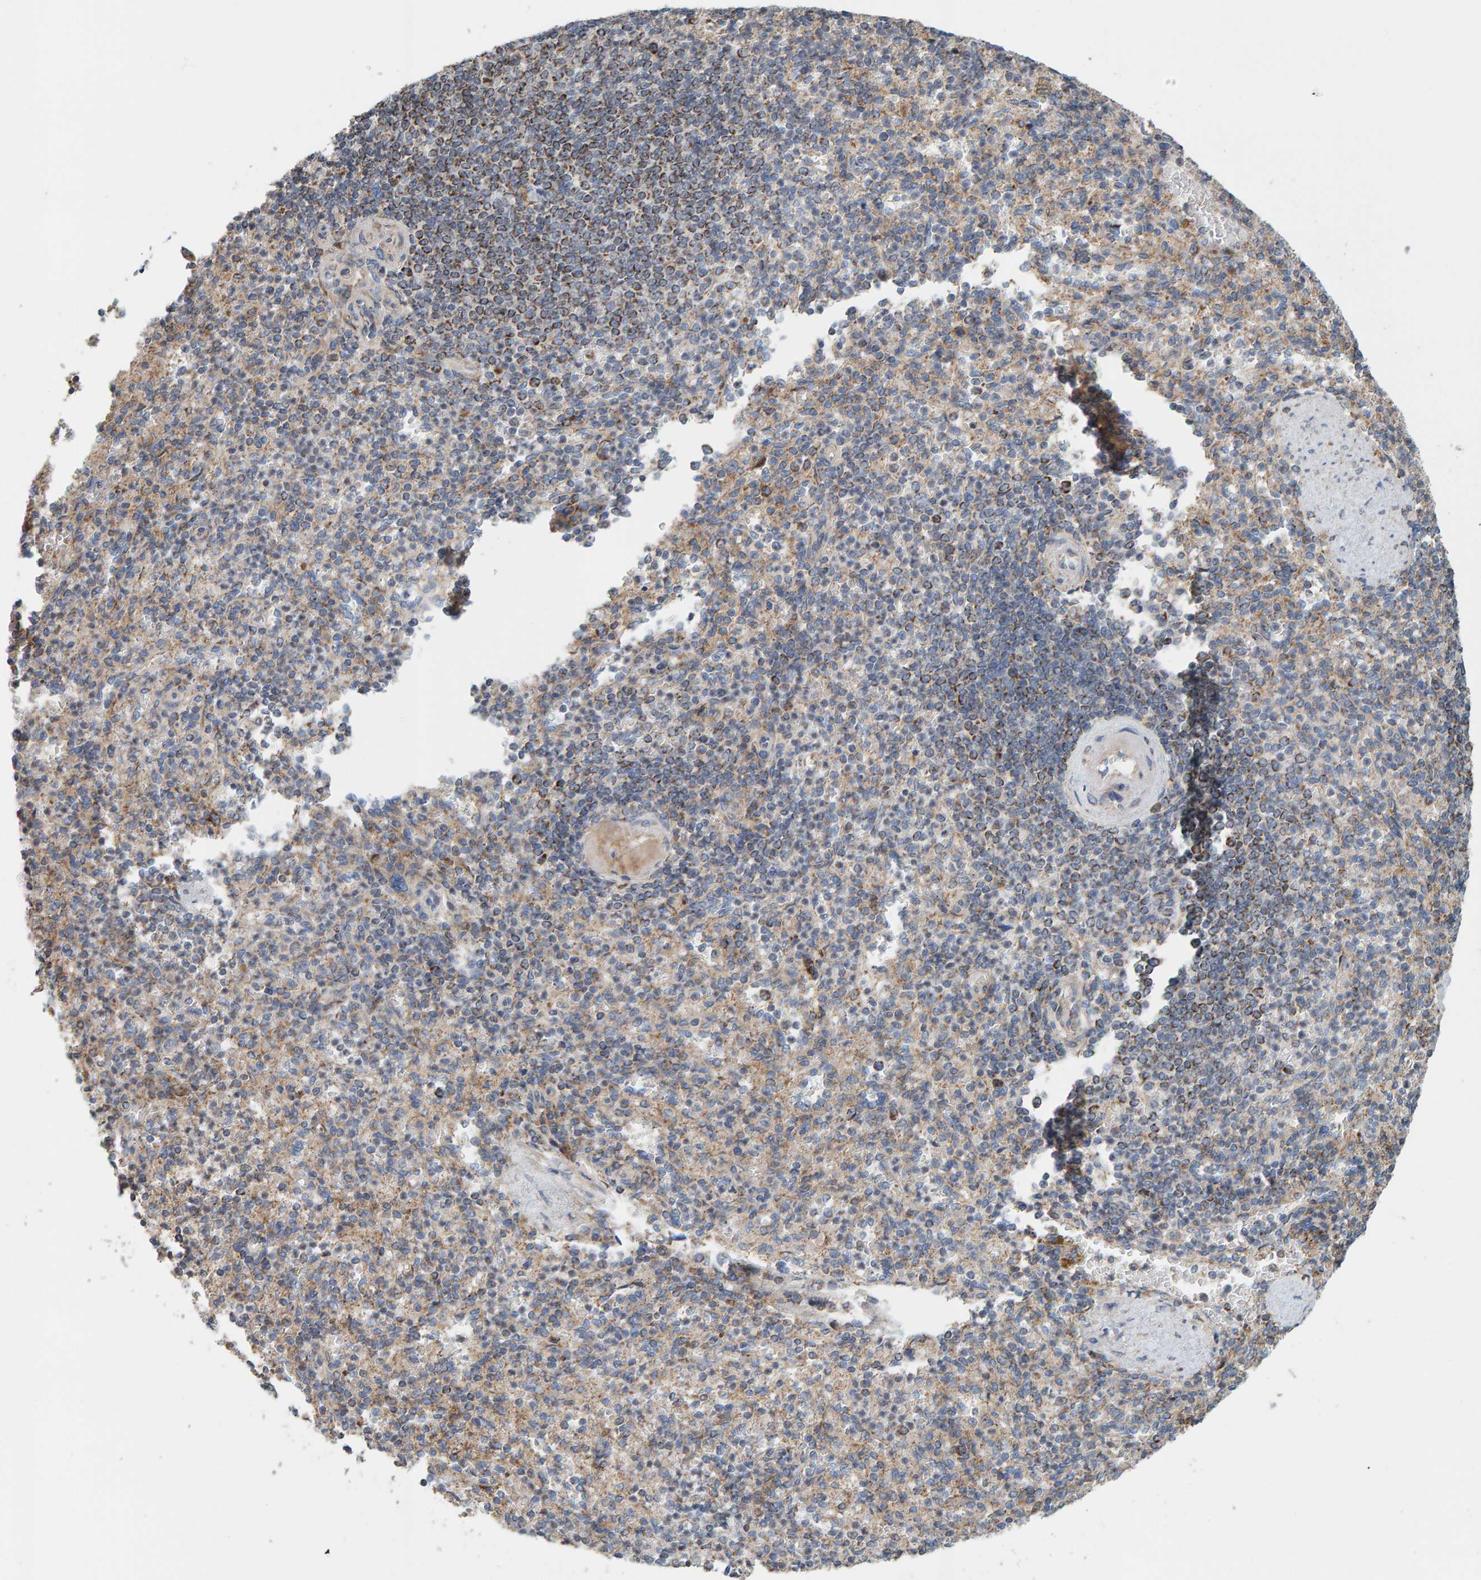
{"staining": {"intensity": "weak", "quantity": "25%-75%", "location": "cytoplasmic/membranous"}, "tissue": "spleen", "cell_type": "Cells in red pulp", "image_type": "normal", "snomed": [{"axis": "morphology", "description": "Normal tissue, NOS"}, {"axis": "topography", "description": "Spleen"}], "caption": "IHC staining of benign spleen, which demonstrates low levels of weak cytoplasmic/membranous expression in about 25%-75% of cells in red pulp indicating weak cytoplasmic/membranous protein staining. The staining was performed using DAB (brown) for protein detection and nuclei were counterstained in hematoxylin (blue).", "gene": "MRPL45", "patient": {"sex": "female", "age": 74}}